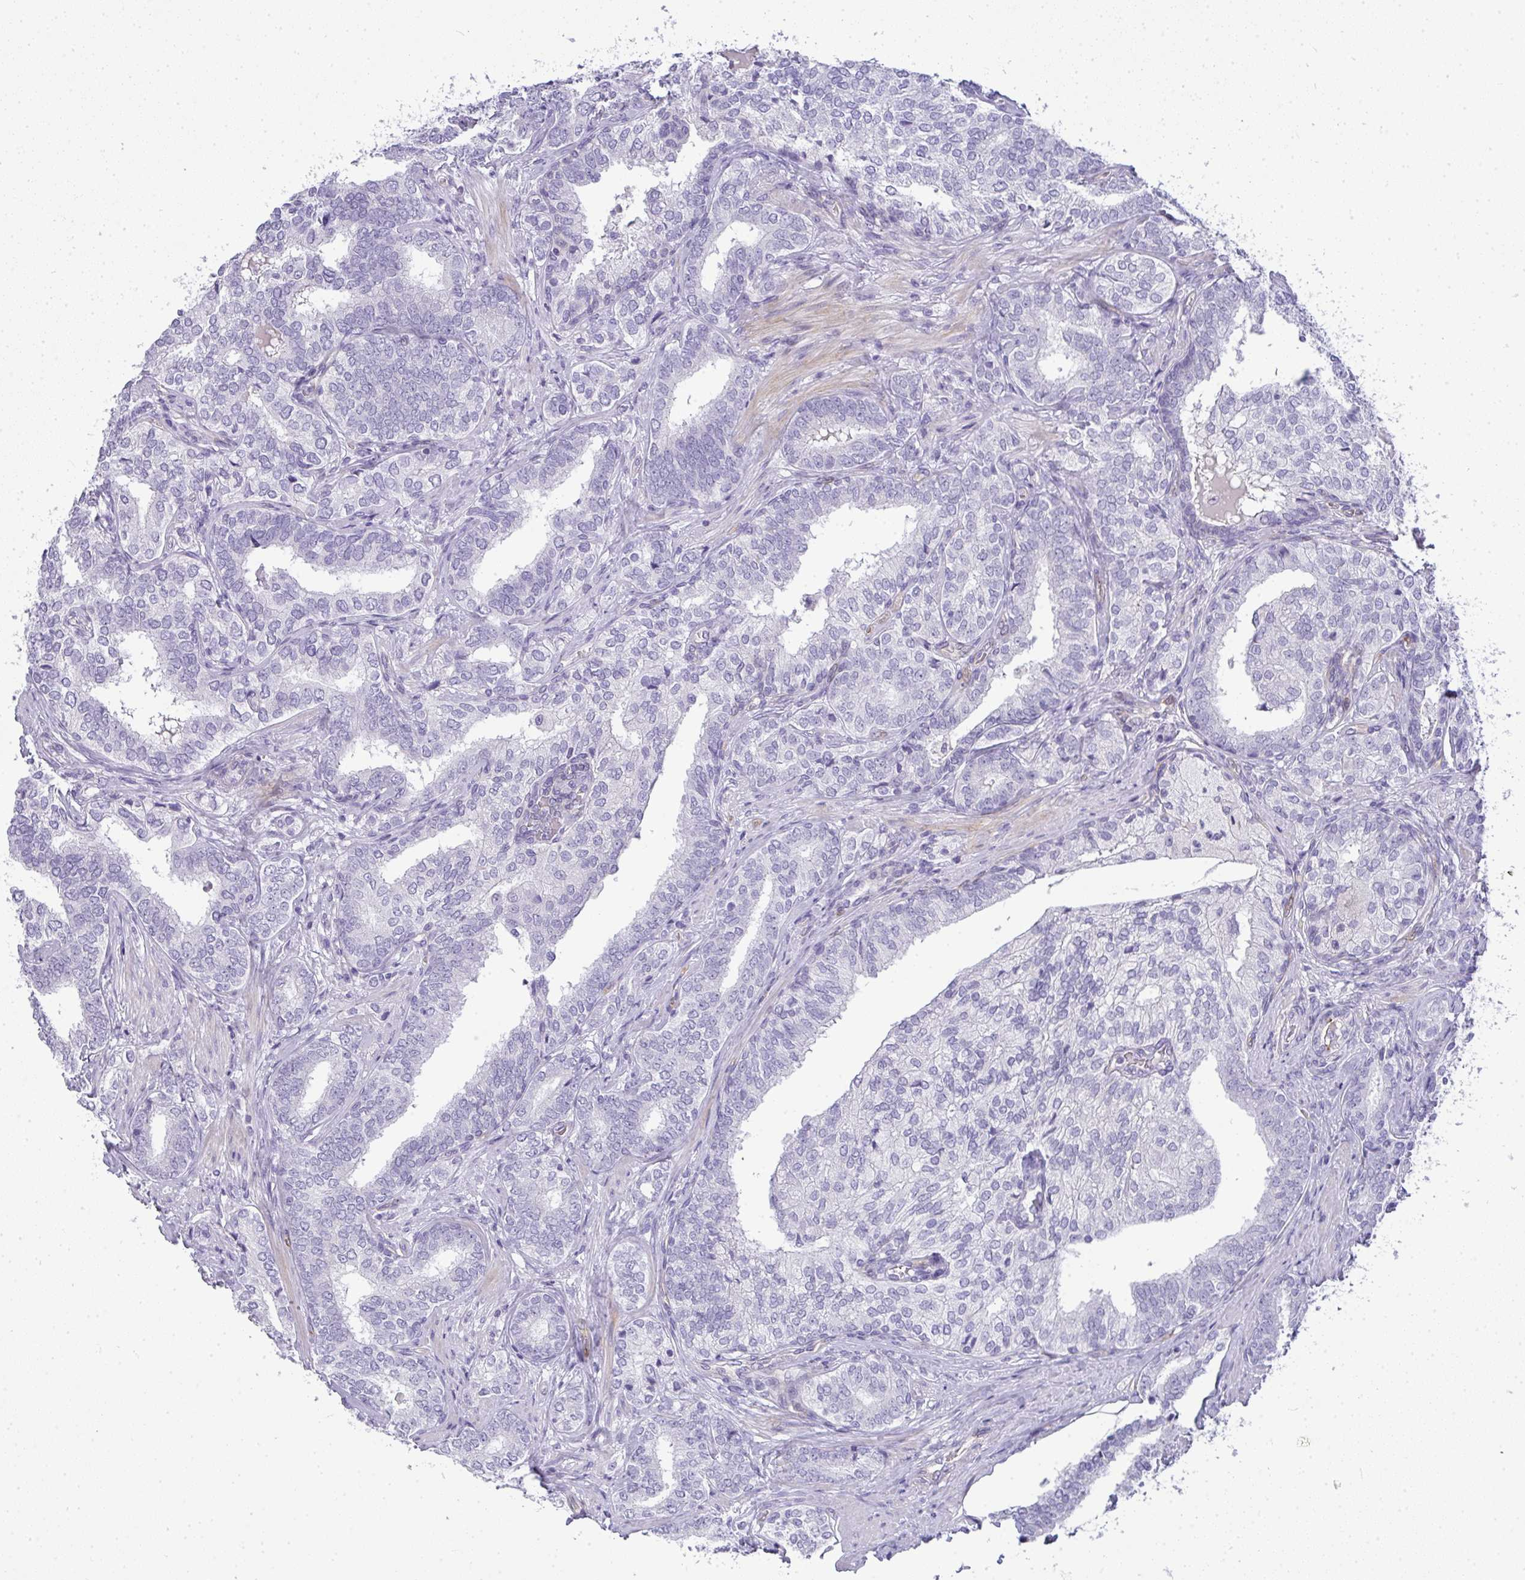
{"staining": {"intensity": "negative", "quantity": "none", "location": "none"}, "tissue": "prostate cancer", "cell_type": "Tumor cells", "image_type": "cancer", "snomed": [{"axis": "morphology", "description": "Adenocarcinoma, High grade"}, {"axis": "topography", "description": "Prostate"}], "caption": "IHC photomicrograph of prostate adenocarcinoma (high-grade) stained for a protein (brown), which exhibits no positivity in tumor cells. Nuclei are stained in blue.", "gene": "LIPE", "patient": {"sex": "male", "age": 72}}